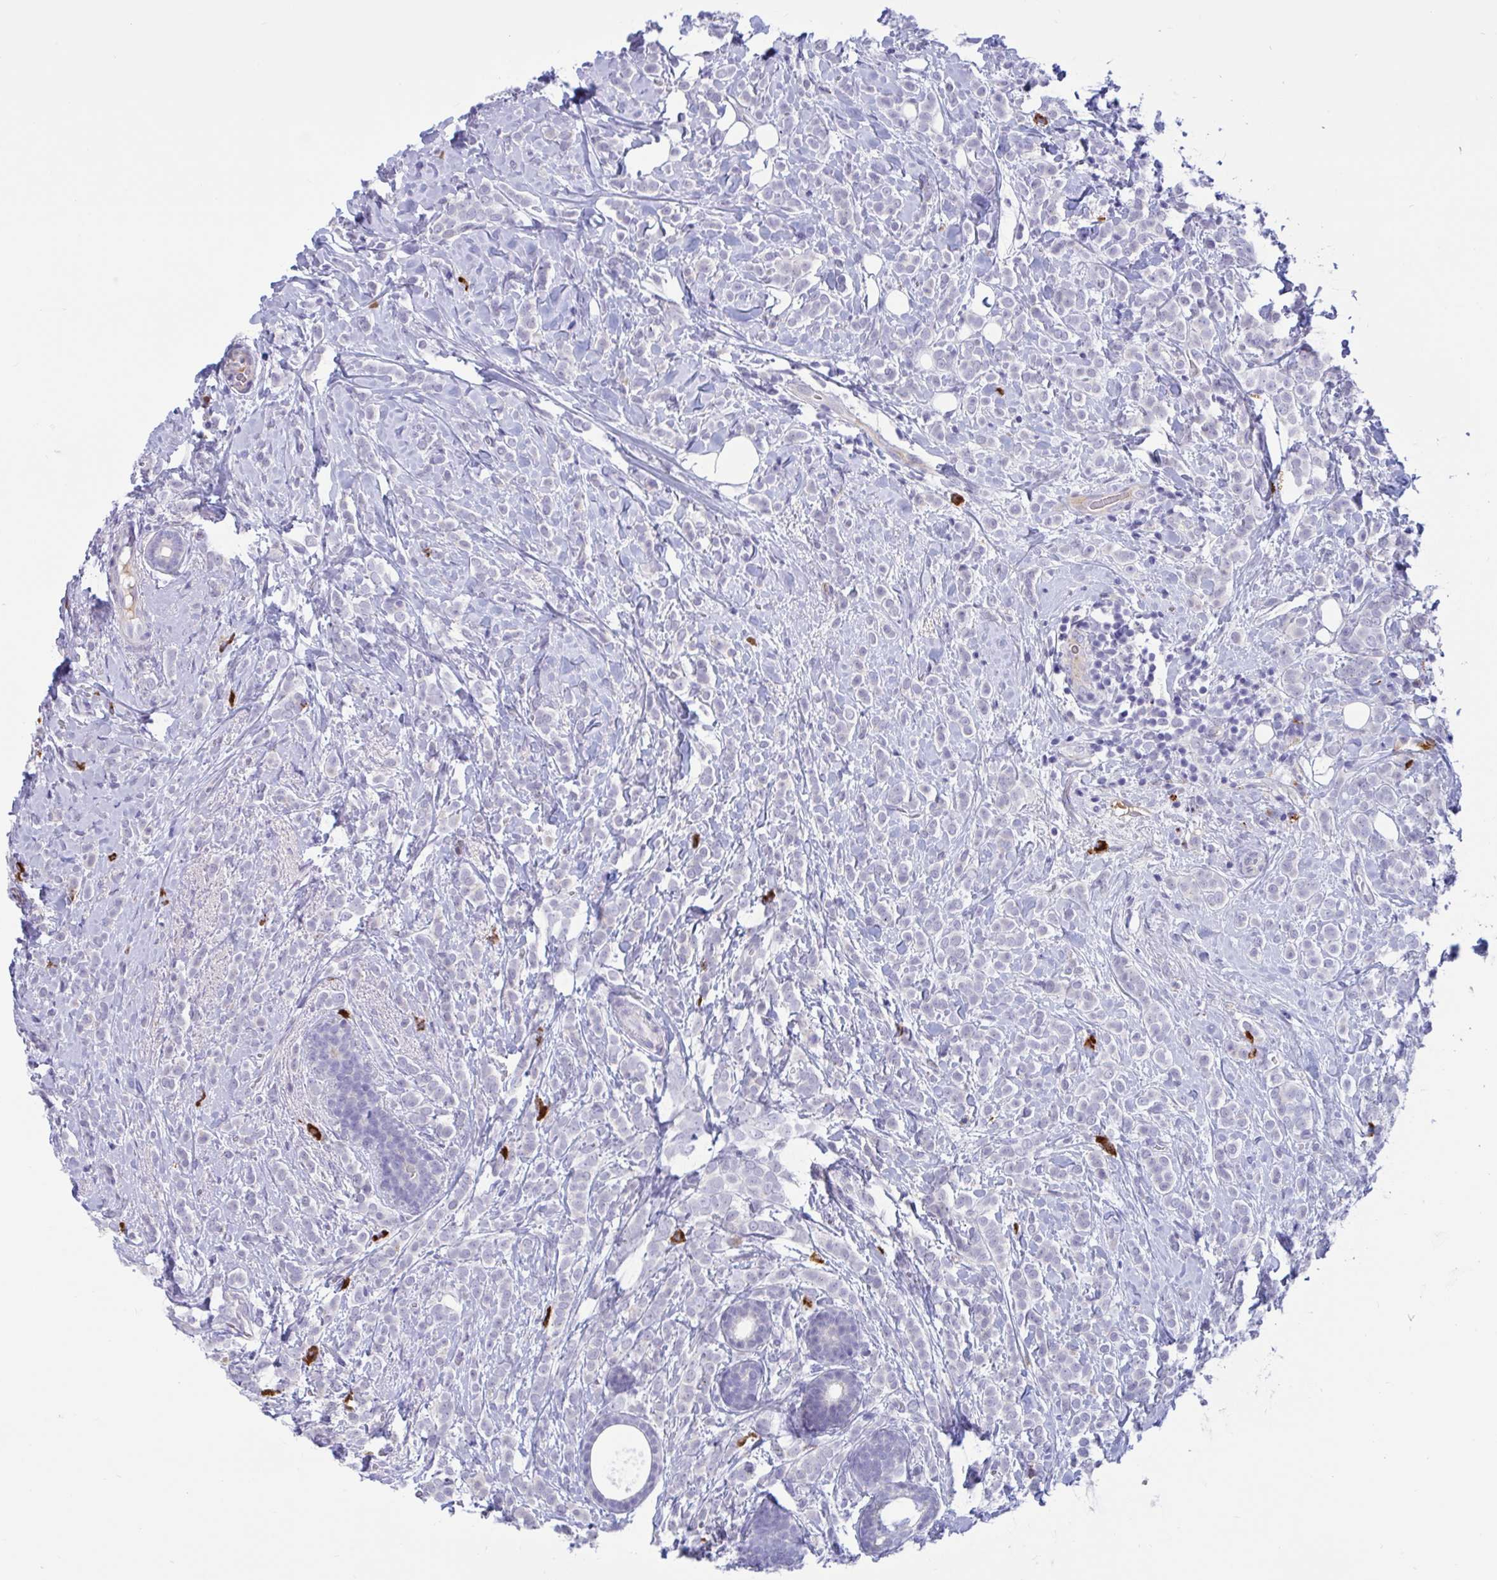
{"staining": {"intensity": "negative", "quantity": "none", "location": "none"}, "tissue": "breast cancer", "cell_type": "Tumor cells", "image_type": "cancer", "snomed": [{"axis": "morphology", "description": "Lobular carcinoma"}, {"axis": "topography", "description": "Breast"}], "caption": "Protein analysis of breast cancer exhibits no significant positivity in tumor cells. Nuclei are stained in blue.", "gene": "FAM219B", "patient": {"sex": "female", "age": 49}}